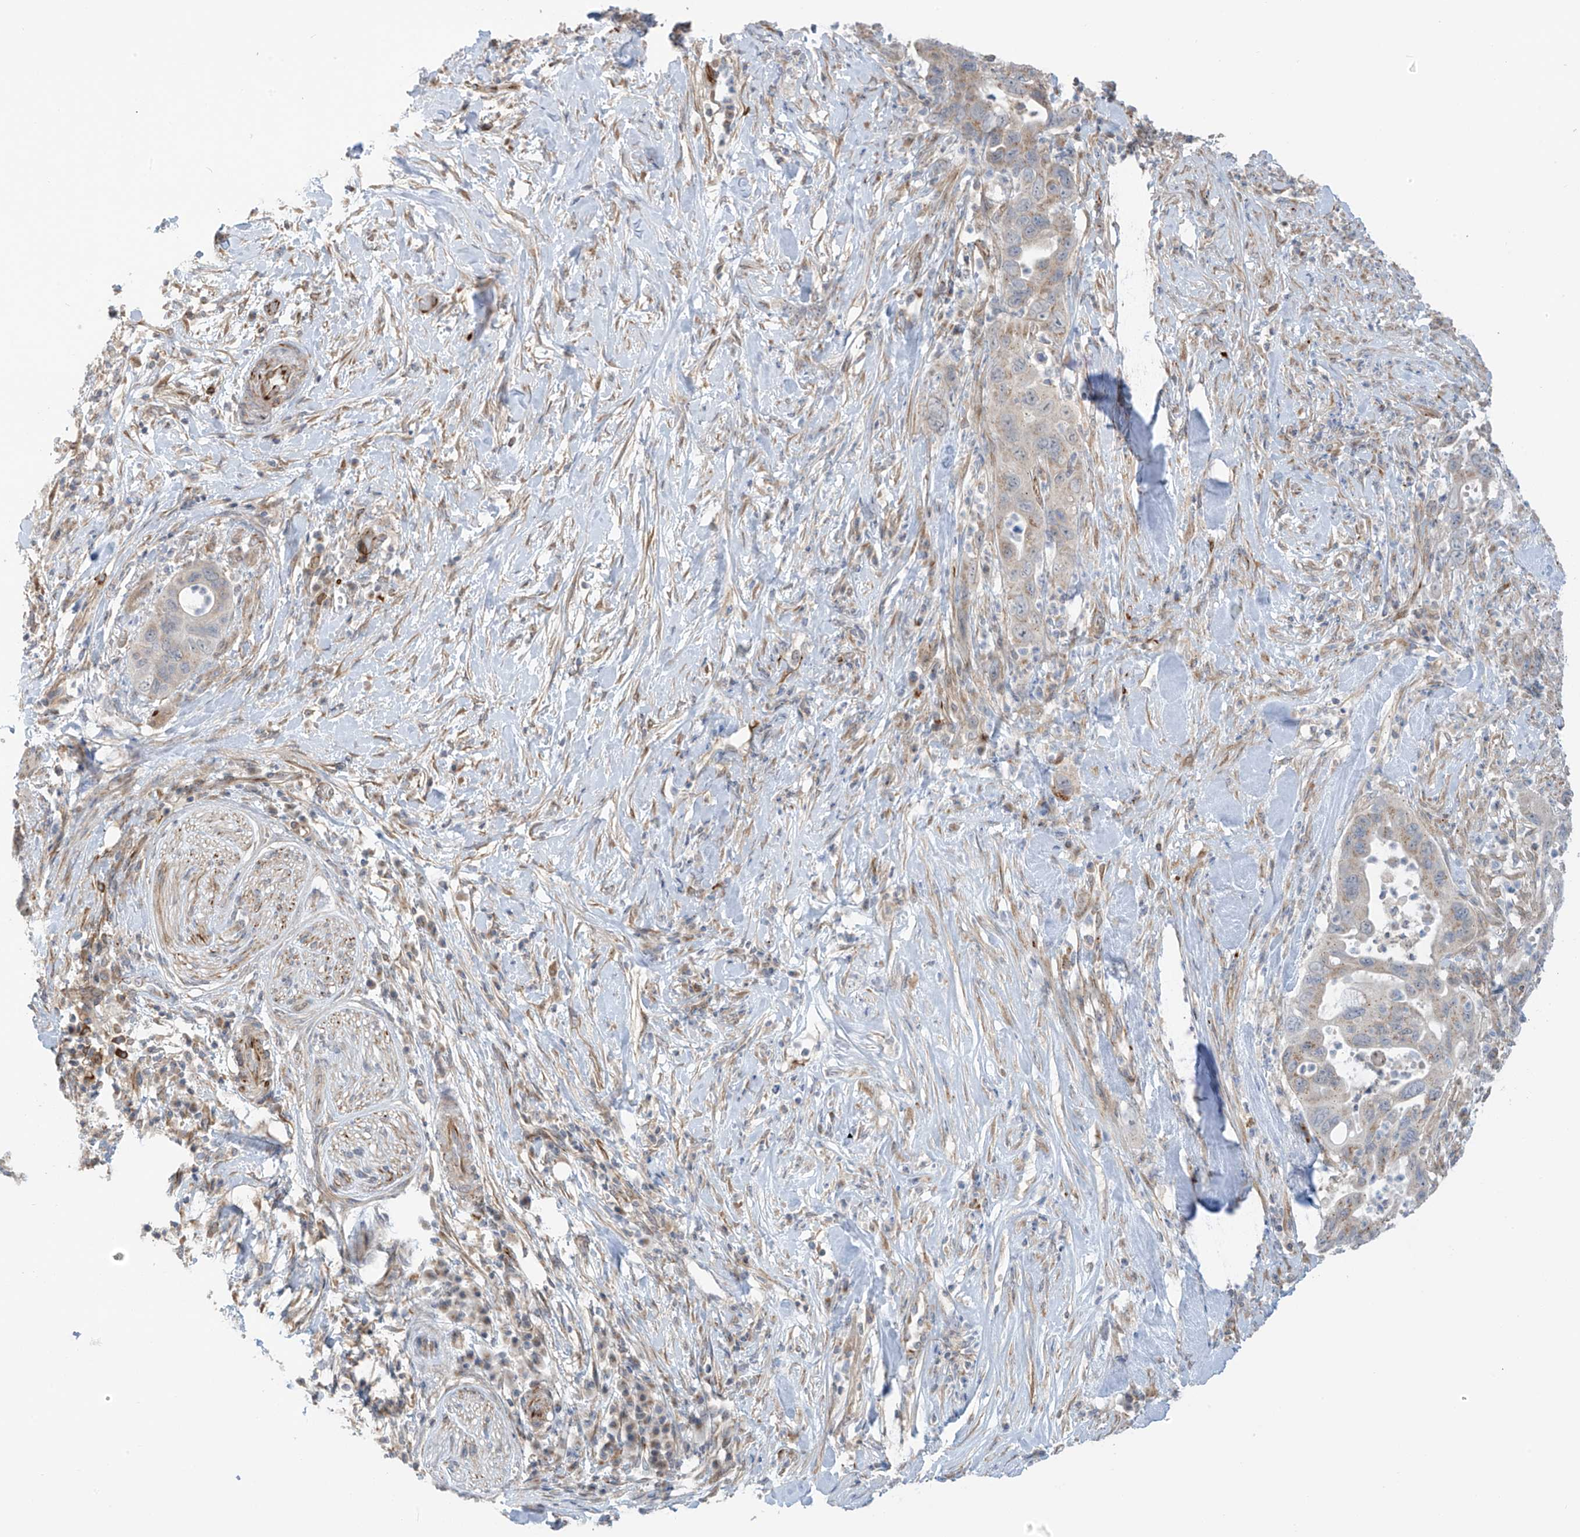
{"staining": {"intensity": "weak", "quantity": "<25%", "location": "cytoplasmic/membranous"}, "tissue": "pancreatic cancer", "cell_type": "Tumor cells", "image_type": "cancer", "snomed": [{"axis": "morphology", "description": "Adenocarcinoma, NOS"}, {"axis": "topography", "description": "Pancreas"}], "caption": "DAB immunohistochemical staining of human pancreatic cancer (adenocarcinoma) displays no significant expression in tumor cells.", "gene": "HS6ST2", "patient": {"sex": "female", "age": 71}}